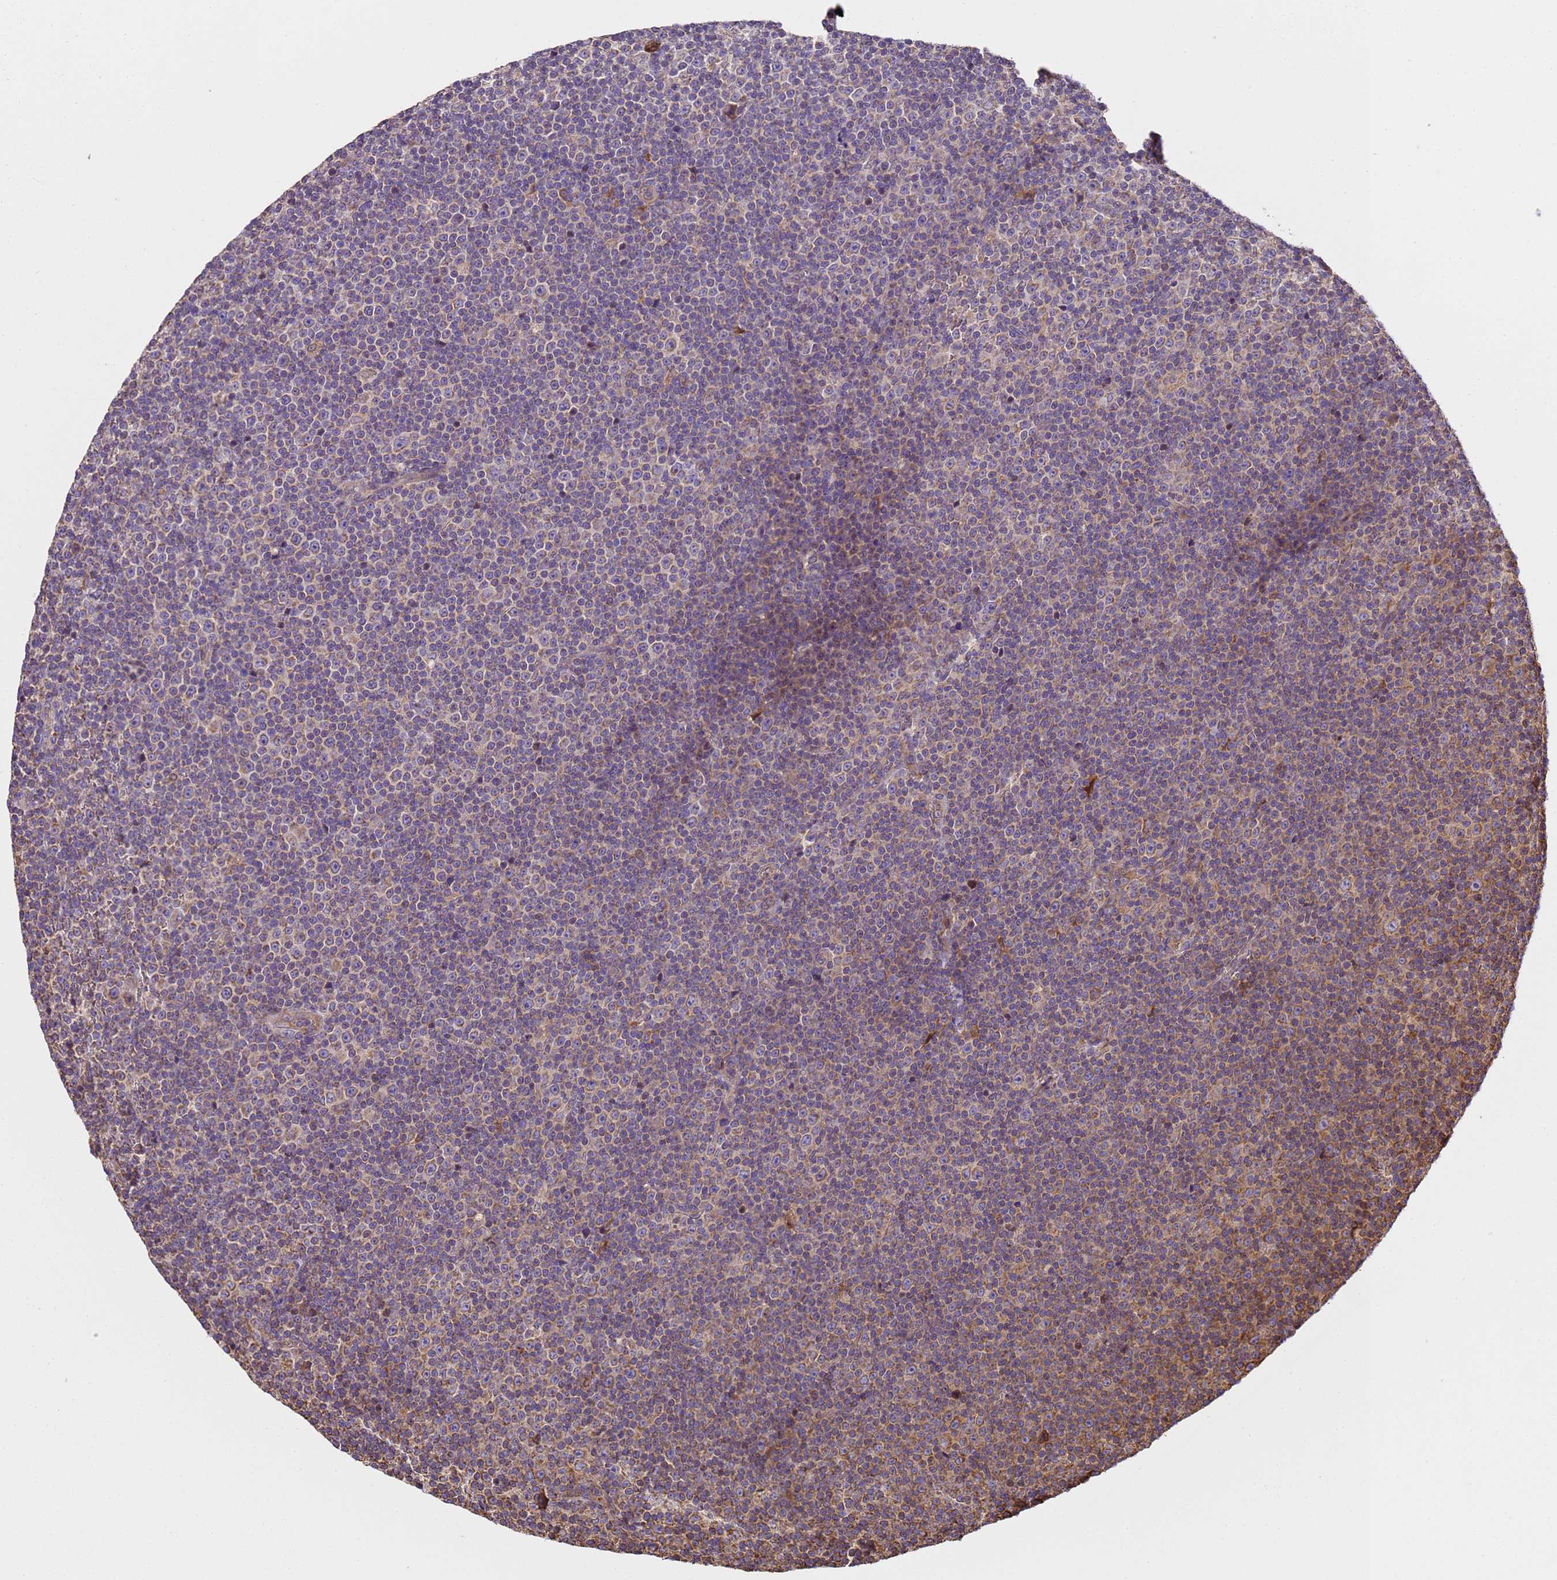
{"staining": {"intensity": "strong", "quantity": "<25%", "location": "cytoplasmic/membranous"}, "tissue": "lymphoma", "cell_type": "Tumor cells", "image_type": "cancer", "snomed": [{"axis": "morphology", "description": "Malignant lymphoma, non-Hodgkin's type, Low grade"}, {"axis": "topography", "description": "Lymph node"}], "caption": "Human low-grade malignant lymphoma, non-Hodgkin's type stained with a protein marker shows strong staining in tumor cells.", "gene": "LRRIQ1", "patient": {"sex": "female", "age": 67}}